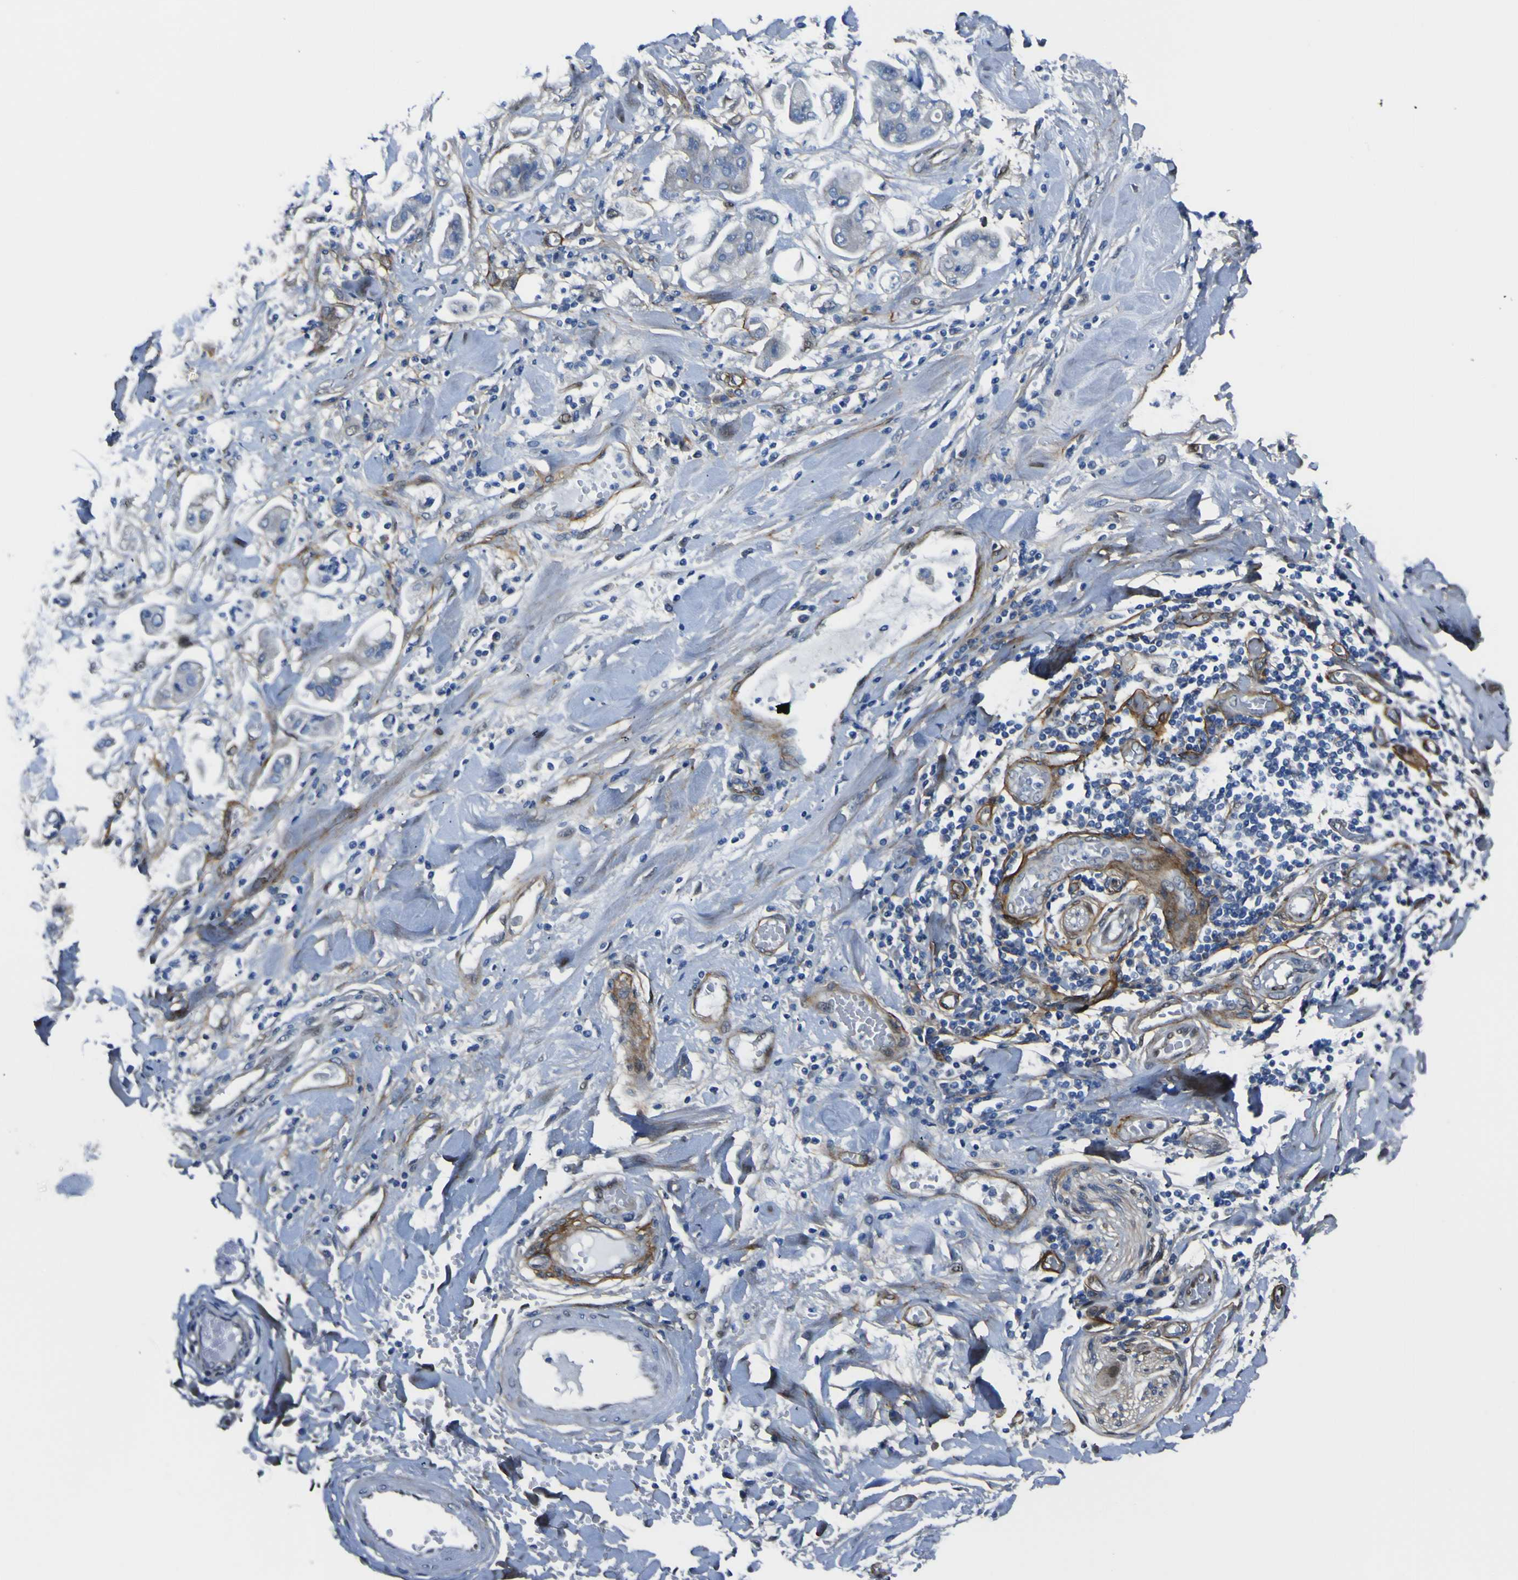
{"staining": {"intensity": "negative", "quantity": "none", "location": "none"}, "tissue": "stomach cancer", "cell_type": "Tumor cells", "image_type": "cancer", "snomed": [{"axis": "morphology", "description": "Adenocarcinoma, NOS"}, {"axis": "topography", "description": "Stomach"}], "caption": "An immunohistochemistry histopathology image of adenocarcinoma (stomach) is shown. There is no staining in tumor cells of adenocarcinoma (stomach). (DAB (3,3'-diaminobenzidine) IHC visualized using brightfield microscopy, high magnification).", "gene": "LRRN1", "patient": {"sex": "male", "age": 62}}